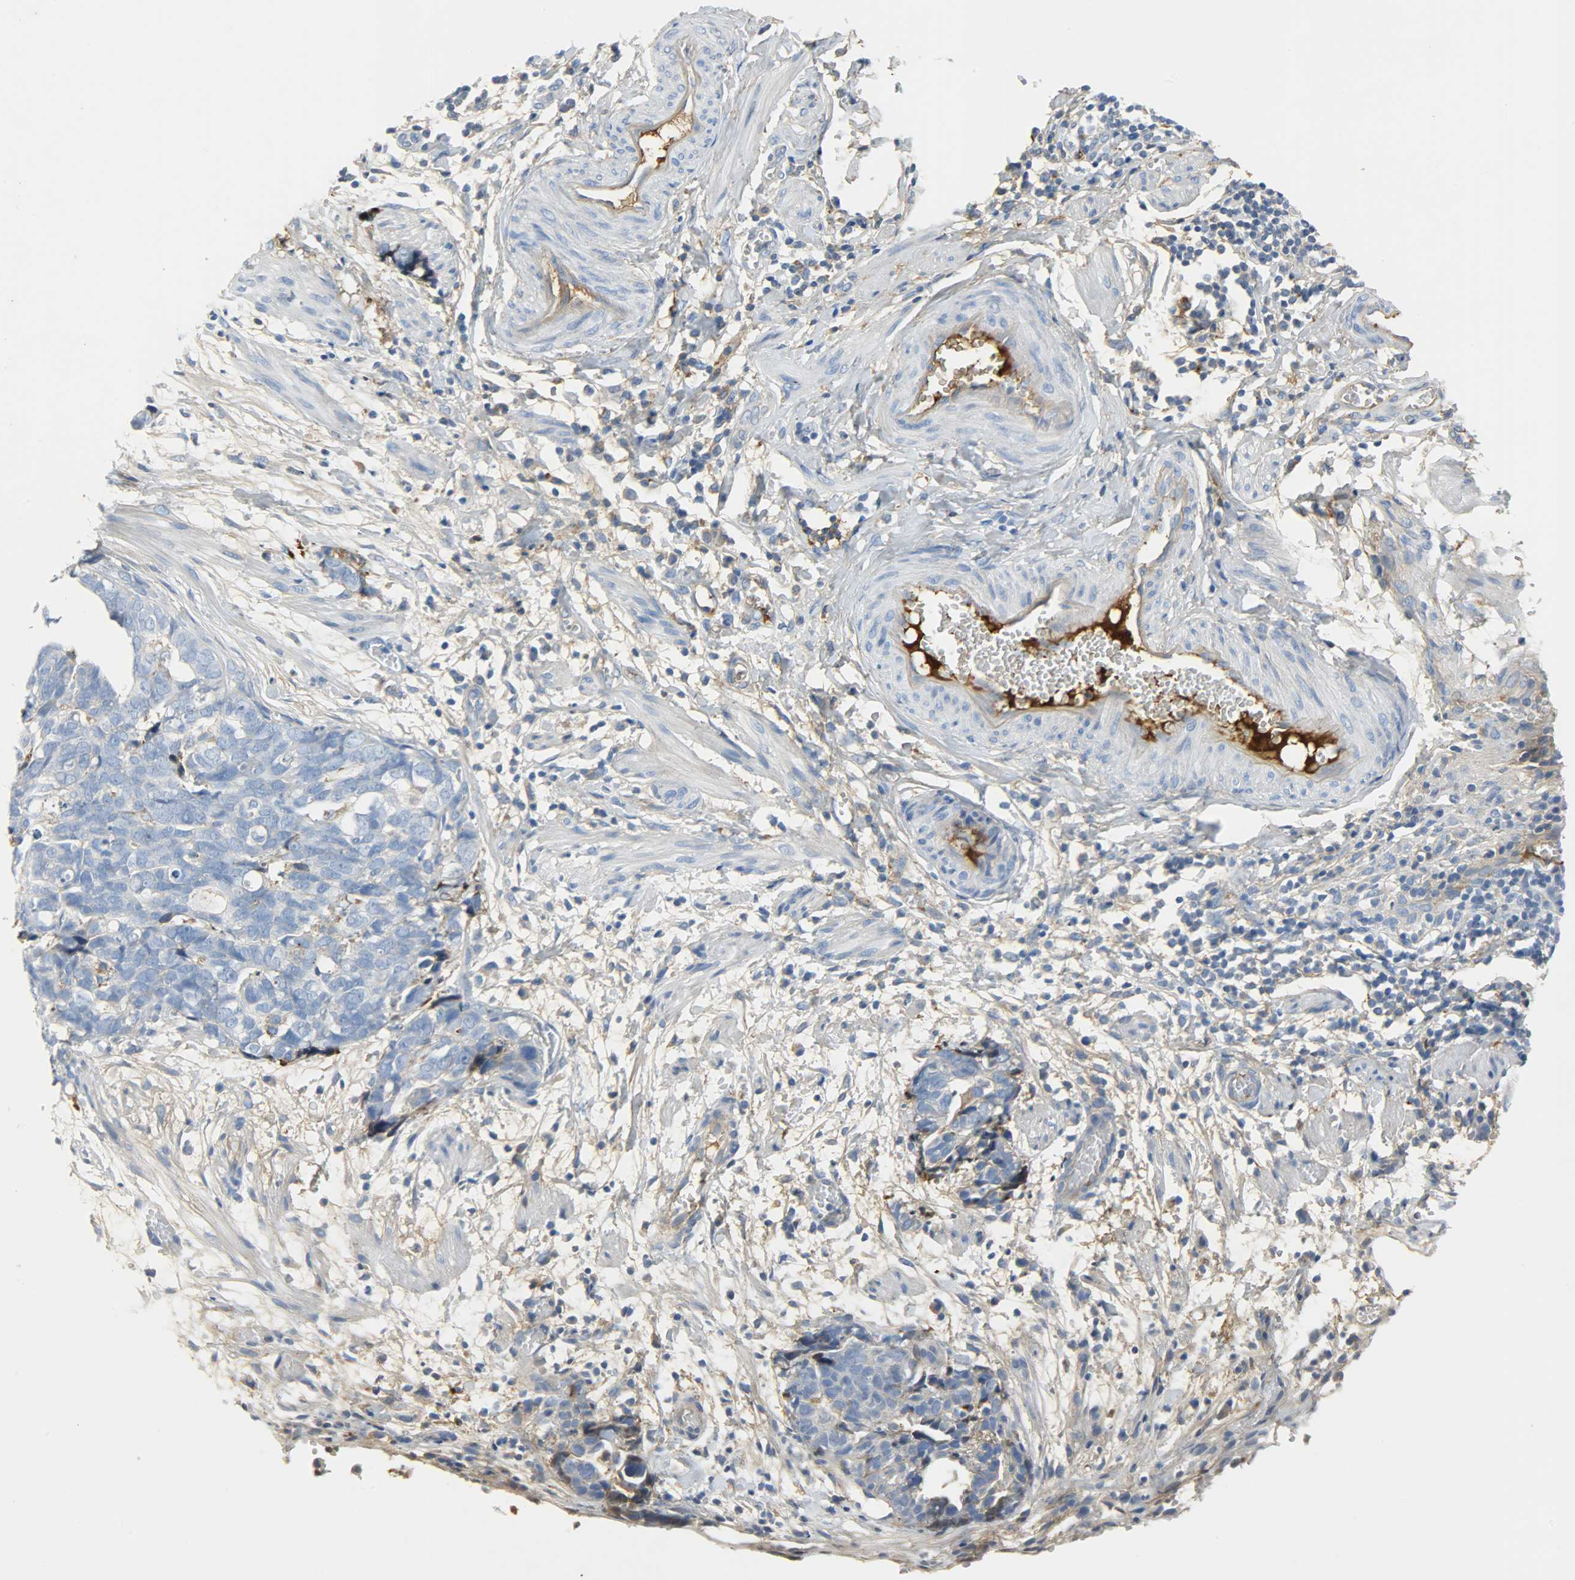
{"staining": {"intensity": "weak", "quantity": "25%-75%", "location": "cytoplasmic/membranous"}, "tissue": "ovarian cancer", "cell_type": "Tumor cells", "image_type": "cancer", "snomed": [{"axis": "morphology", "description": "Normal tissue, NOS"}, {"axis": "morphology", "description": "Cystadenocarcinoma, serous, NOS"}, {"axis": "topography", "description": "Fallopian tube"}, {"axis": "topography", "description": "Ovary"}], "caption": "Ovarian cancer was stained to show a protein in brown. There is low levels of weak cytoplasmic/membranous staining in about 25%-75% of tumor cells.", "gene": "CRP", "patient": {"sex": "female", "age": 56}}